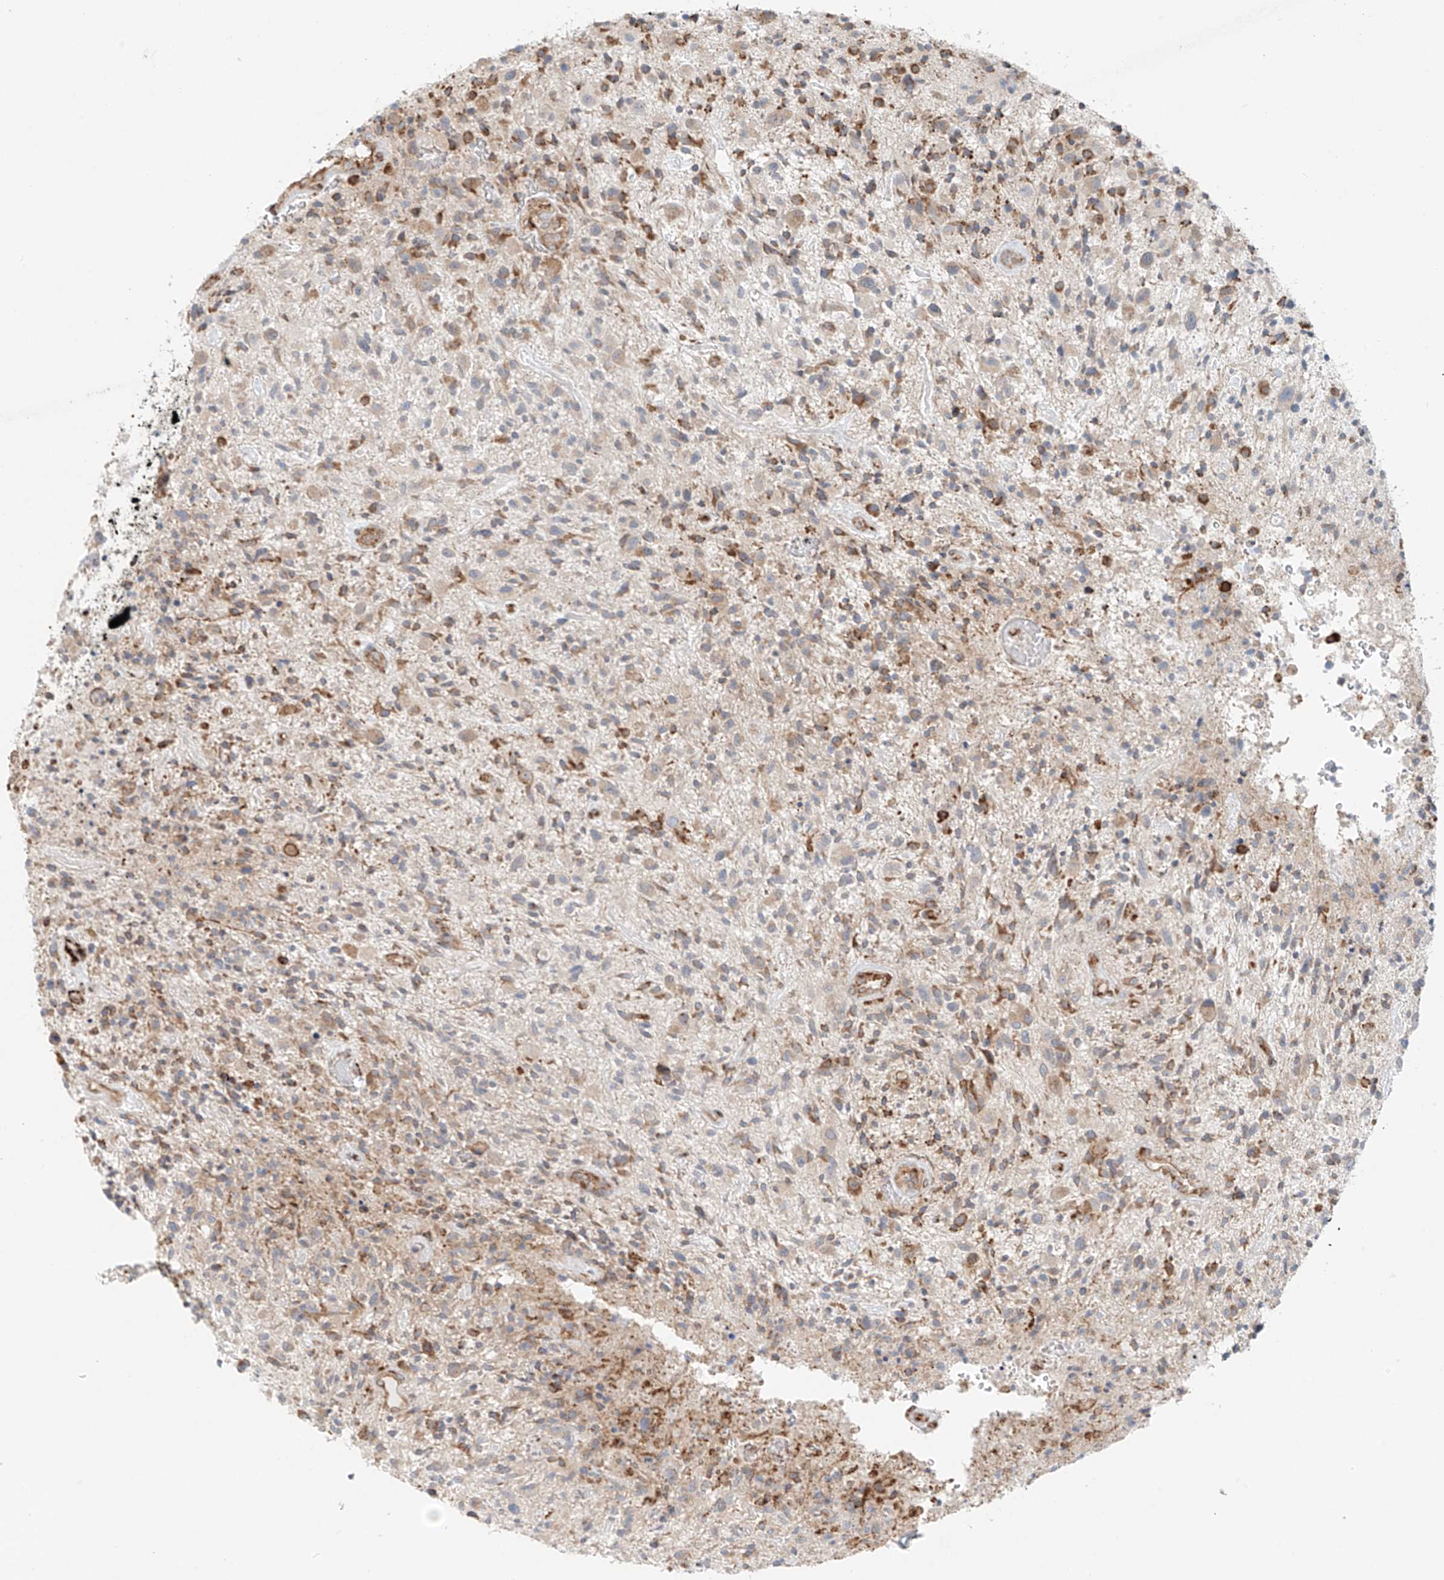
{"staining": {"intensity": "weak", "quantity": "<25%", "location": "cytoplasmic/membranous"}, "tissue": "glioma", "cell_type": "Tumor cells", "image_type": "cancer", "snomed": [{"axis": "morphology", "description": "Glioma, malignant, High grade"}, {"axis": "topography", "description": "Brain"}], "caption": "Immunohistochemistry (IHC) micrograph of neoplastic tissue: human glioma stained with DAB exhibits no significant protein expression in tumor cells.", "gene": "EIPR1", "patient": {"sex": "male", "age": 47}}